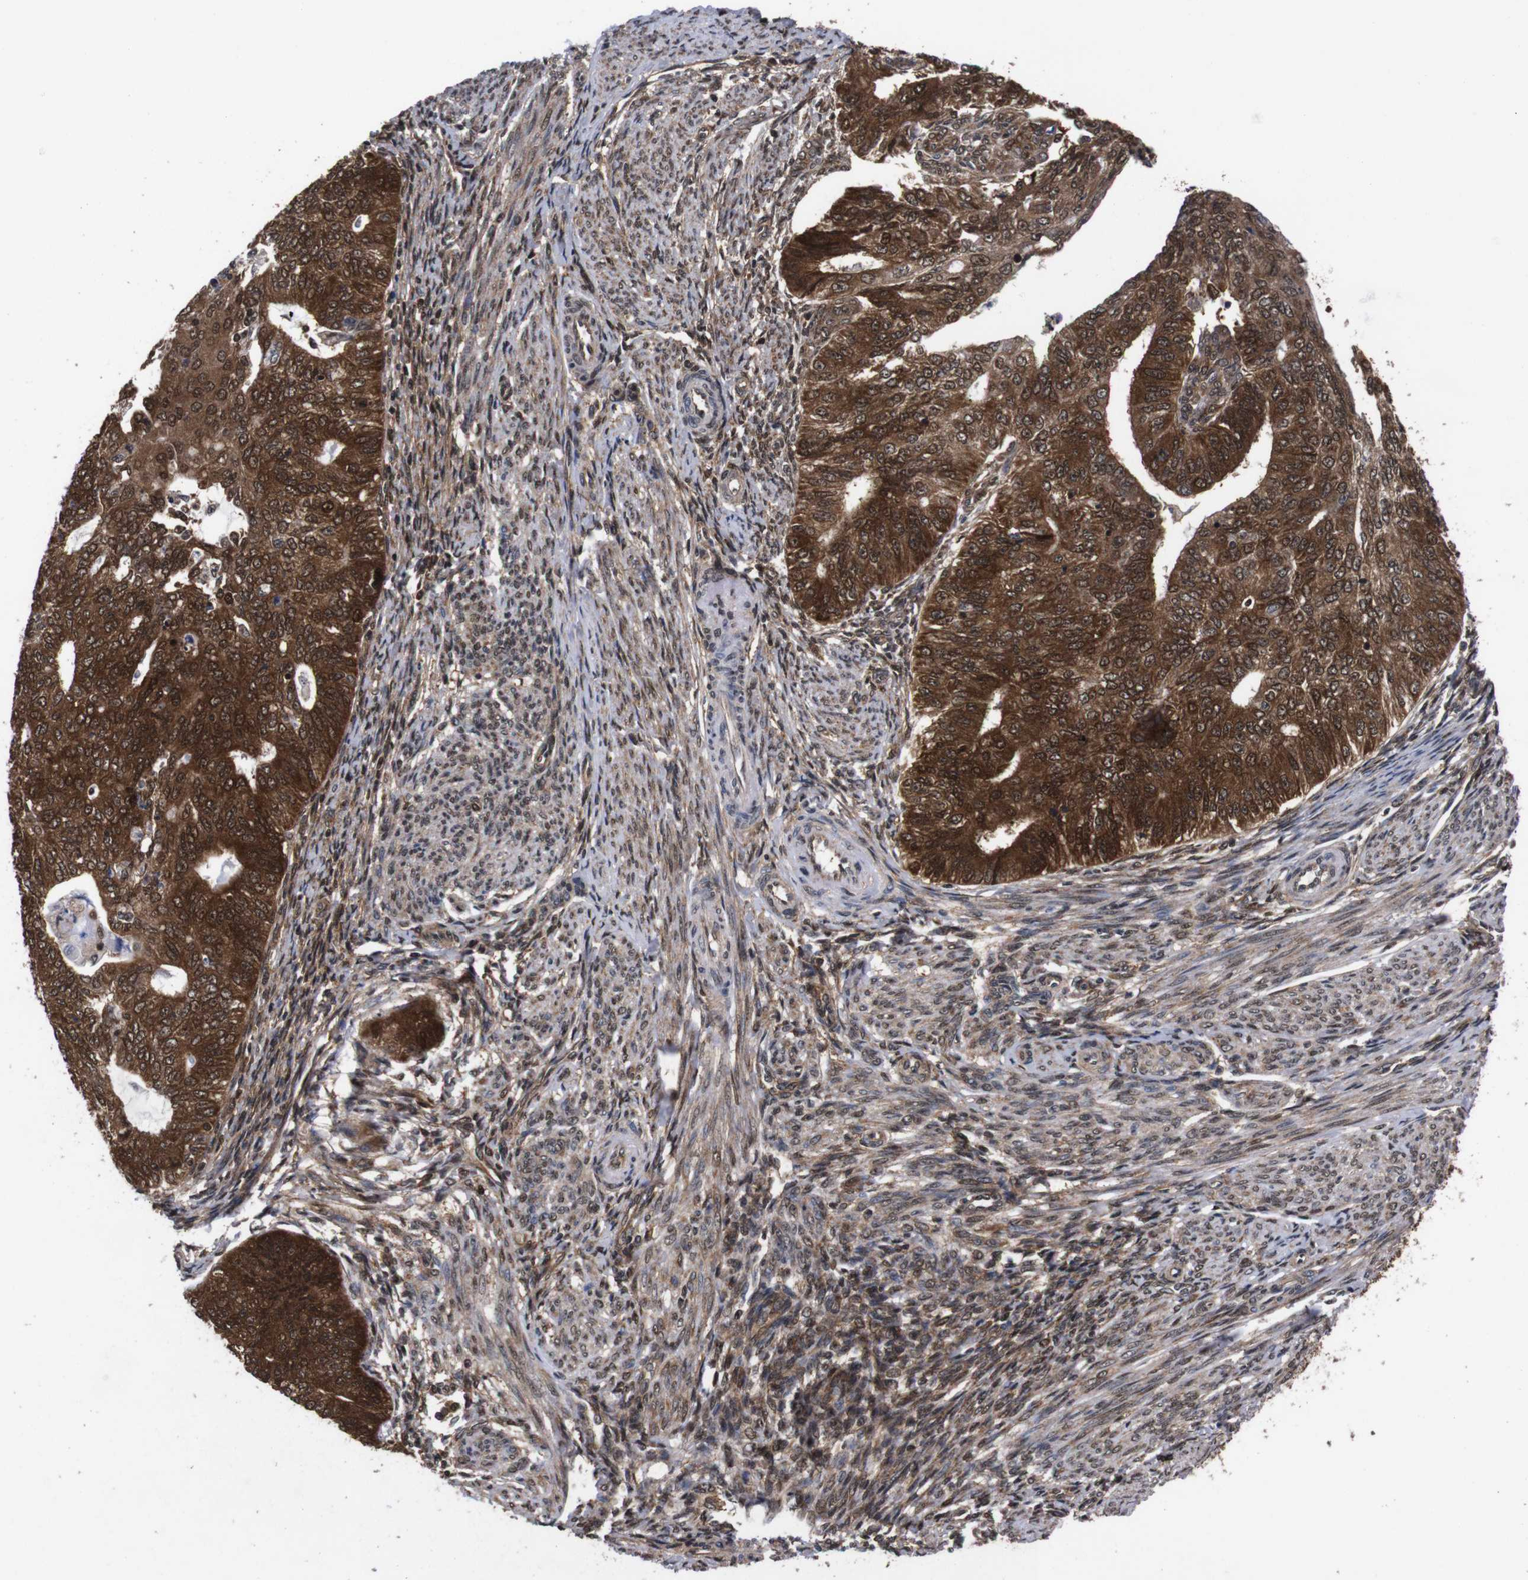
{"staining": {"intensity": "strong", "quantity": ">75%", "location": "cytoplasmic/membranous,nuclear"}, "tissue": "endometrial cancer", "cell_type": "Tumor cells", "image_type": "cancer", "snomed": [{"axis": "morphology", "description": "Adenocarcinoma, NOS"}, {"axis": "topography", "description": "Endometrium"}], "caption": "A high amount of strong cytoplasmic/membranous and nuclear staining is seen in about >75% of tumor cells in endometrial cancer tissue. (IHC, brightfield microscopy, high magnification).", "gene": "UBQLN2", "patient": {"sex": "female", "age": 32}}